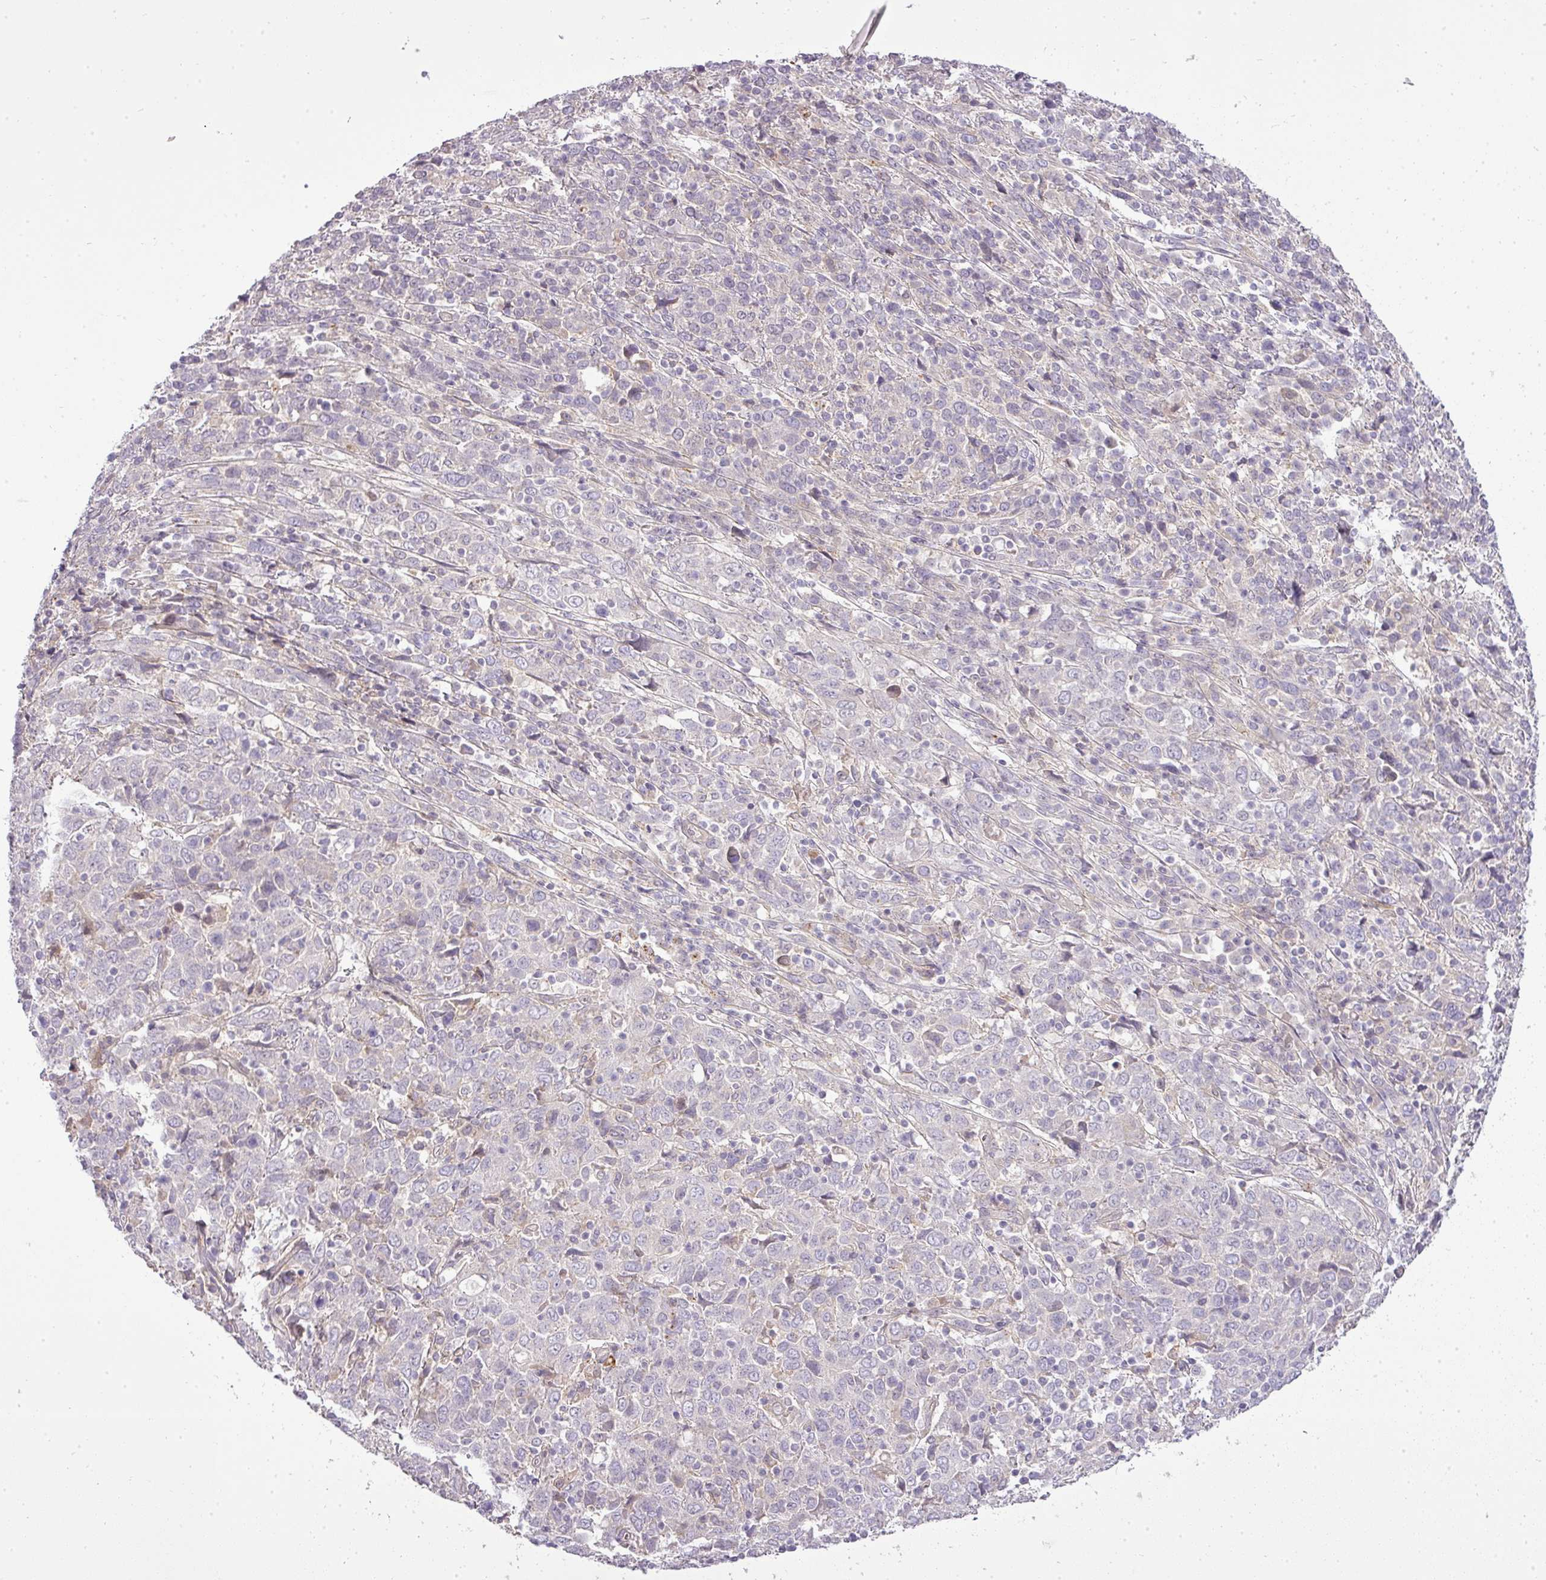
{"staining": {"intensity": "negative", "quantity": "none", "location": "none"}, "tissue": "cervical cancer", "cell_type": "Tumor cells", "image_type": "cancer", "snomed": [{"axis": "morphology", "description": "Squamous cell carcinoma, NOS"}, {"axis": "topography", "description": "Cervix"}], "caption": "This is a photomicrograph of IHC staining of cervical squamous cell carcinoma, which shows no positivity in tumor cells.", "gene": "PDRG1", "patient": {"sex": "female", "age": 46}}